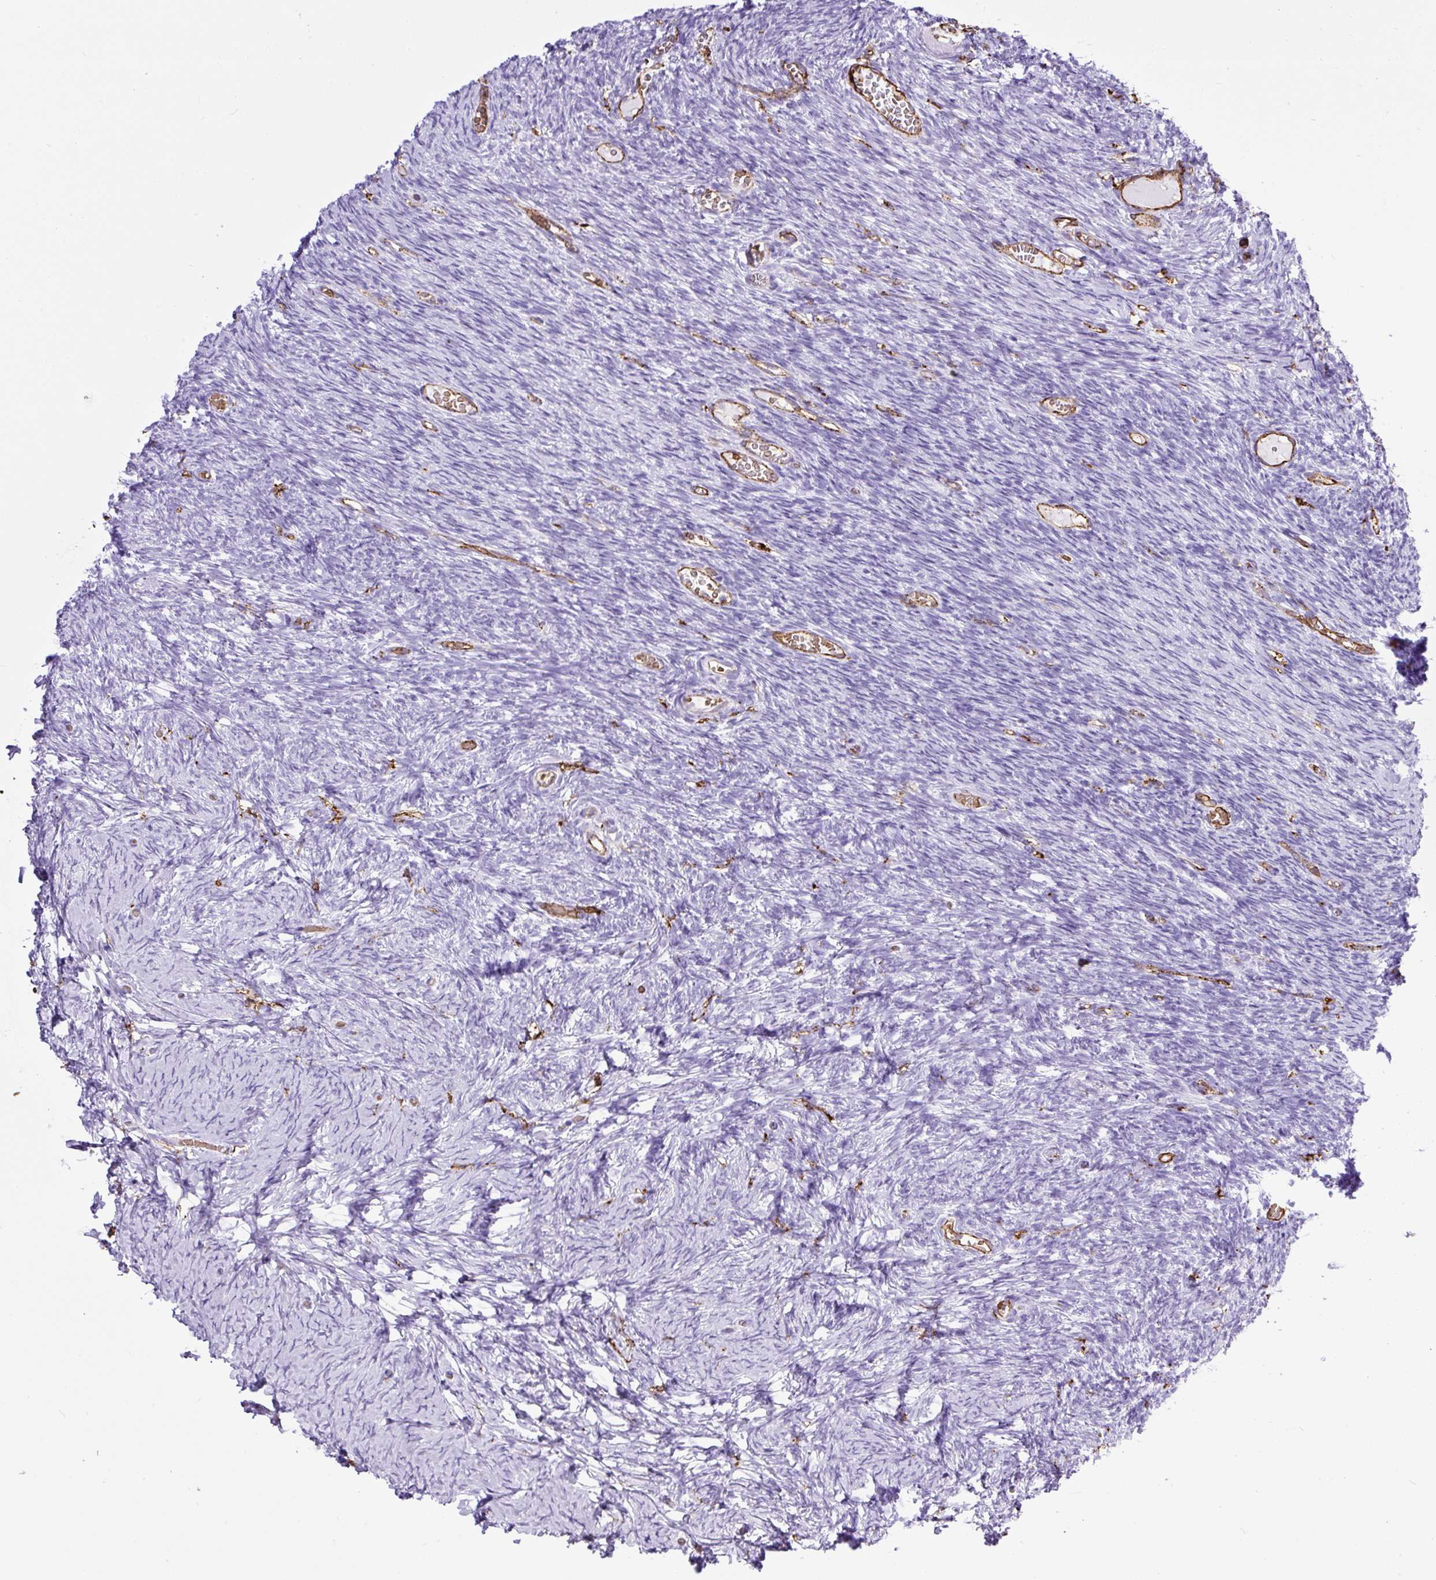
{"staining": {"intensity": "negative", "quantity": "none", "location": "none"}, "tissue": "ovary", "cell_type": "Follicle cells", "image_type": "normal", "snomed": [{"axis": "morphology", "description": "Normal tissue, NOS"}, {"axis": "topography", "description": "Ovary"}], "caption": "A histopathology image of ovary stained for a protein displays no brown staining in follicle cells. (DAB (3,3'-diaminobenzidine) immunohistochemistry visualized using brightfield microscopy, high magnification).", "gene": "HLA", "patient": {"sex": "female", "age": 39}}